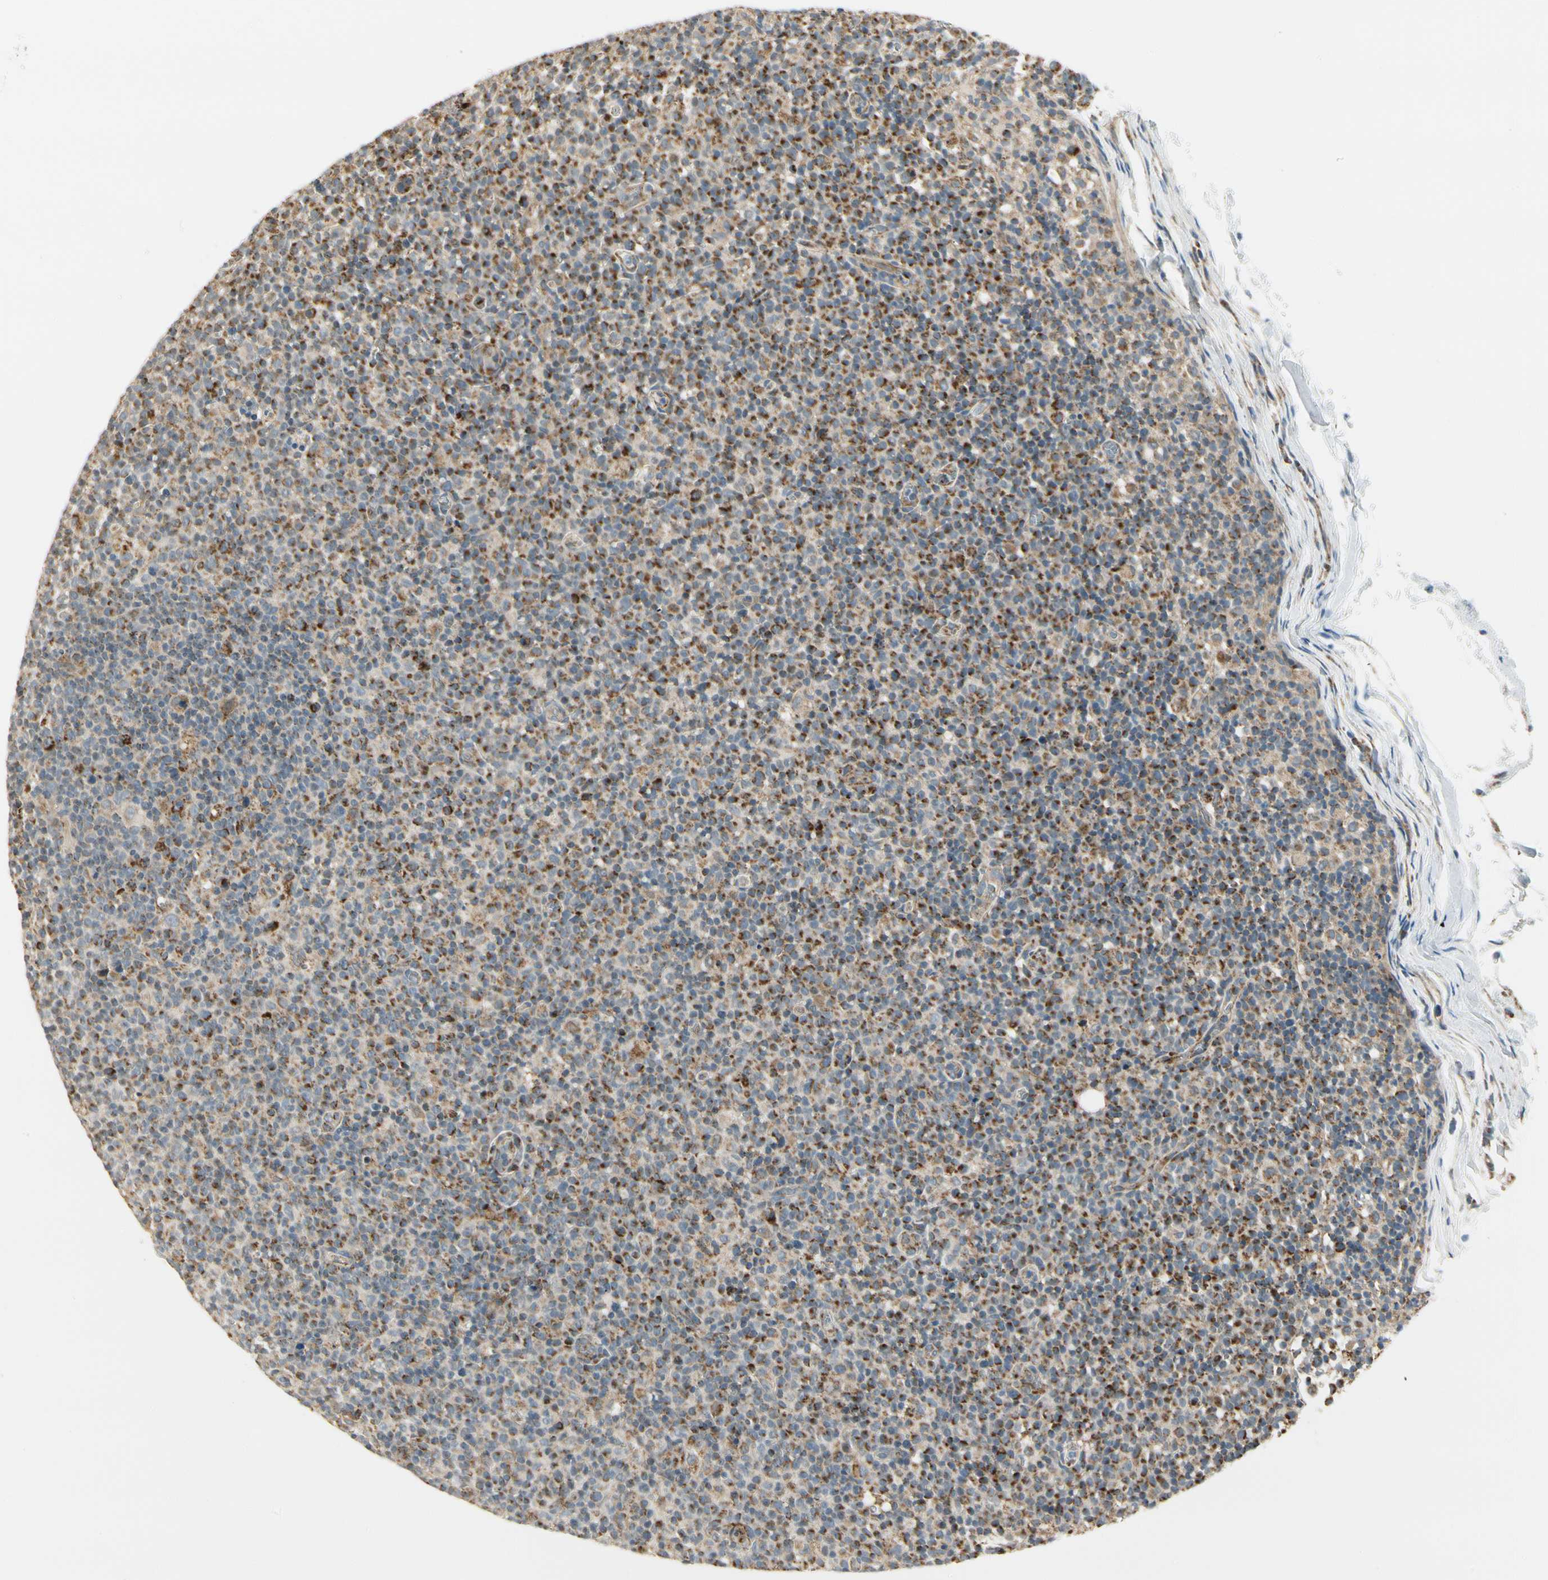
{"staining": {"intensity": "strong", "quantity": ">75%", "location": "cytoplasmic/membranous"}, "tissue": "lymph node", "cell_type": "Germinal center cells", "image_type": "normal", "snomed": [{"axis": "morphology", "description": "Normal tissue, NOS"}, {"axis": "morphology", "description": "Inflammation, NOS"}, {"axis": "topography", "description": "Lymph node"}], "caption": "Protein staining demonstrates strong cytoplasmic/membranous expression in about >75% of germinal center cells in benign lymph node. The staining was performed using DAB (3,3'-diaminobenzidine), with brown indicating positive protein expression. Nuclei are stained blue with hematoxylin.", "gene": "EPHB3", "patient": {"sex": "male", "age": 55}}